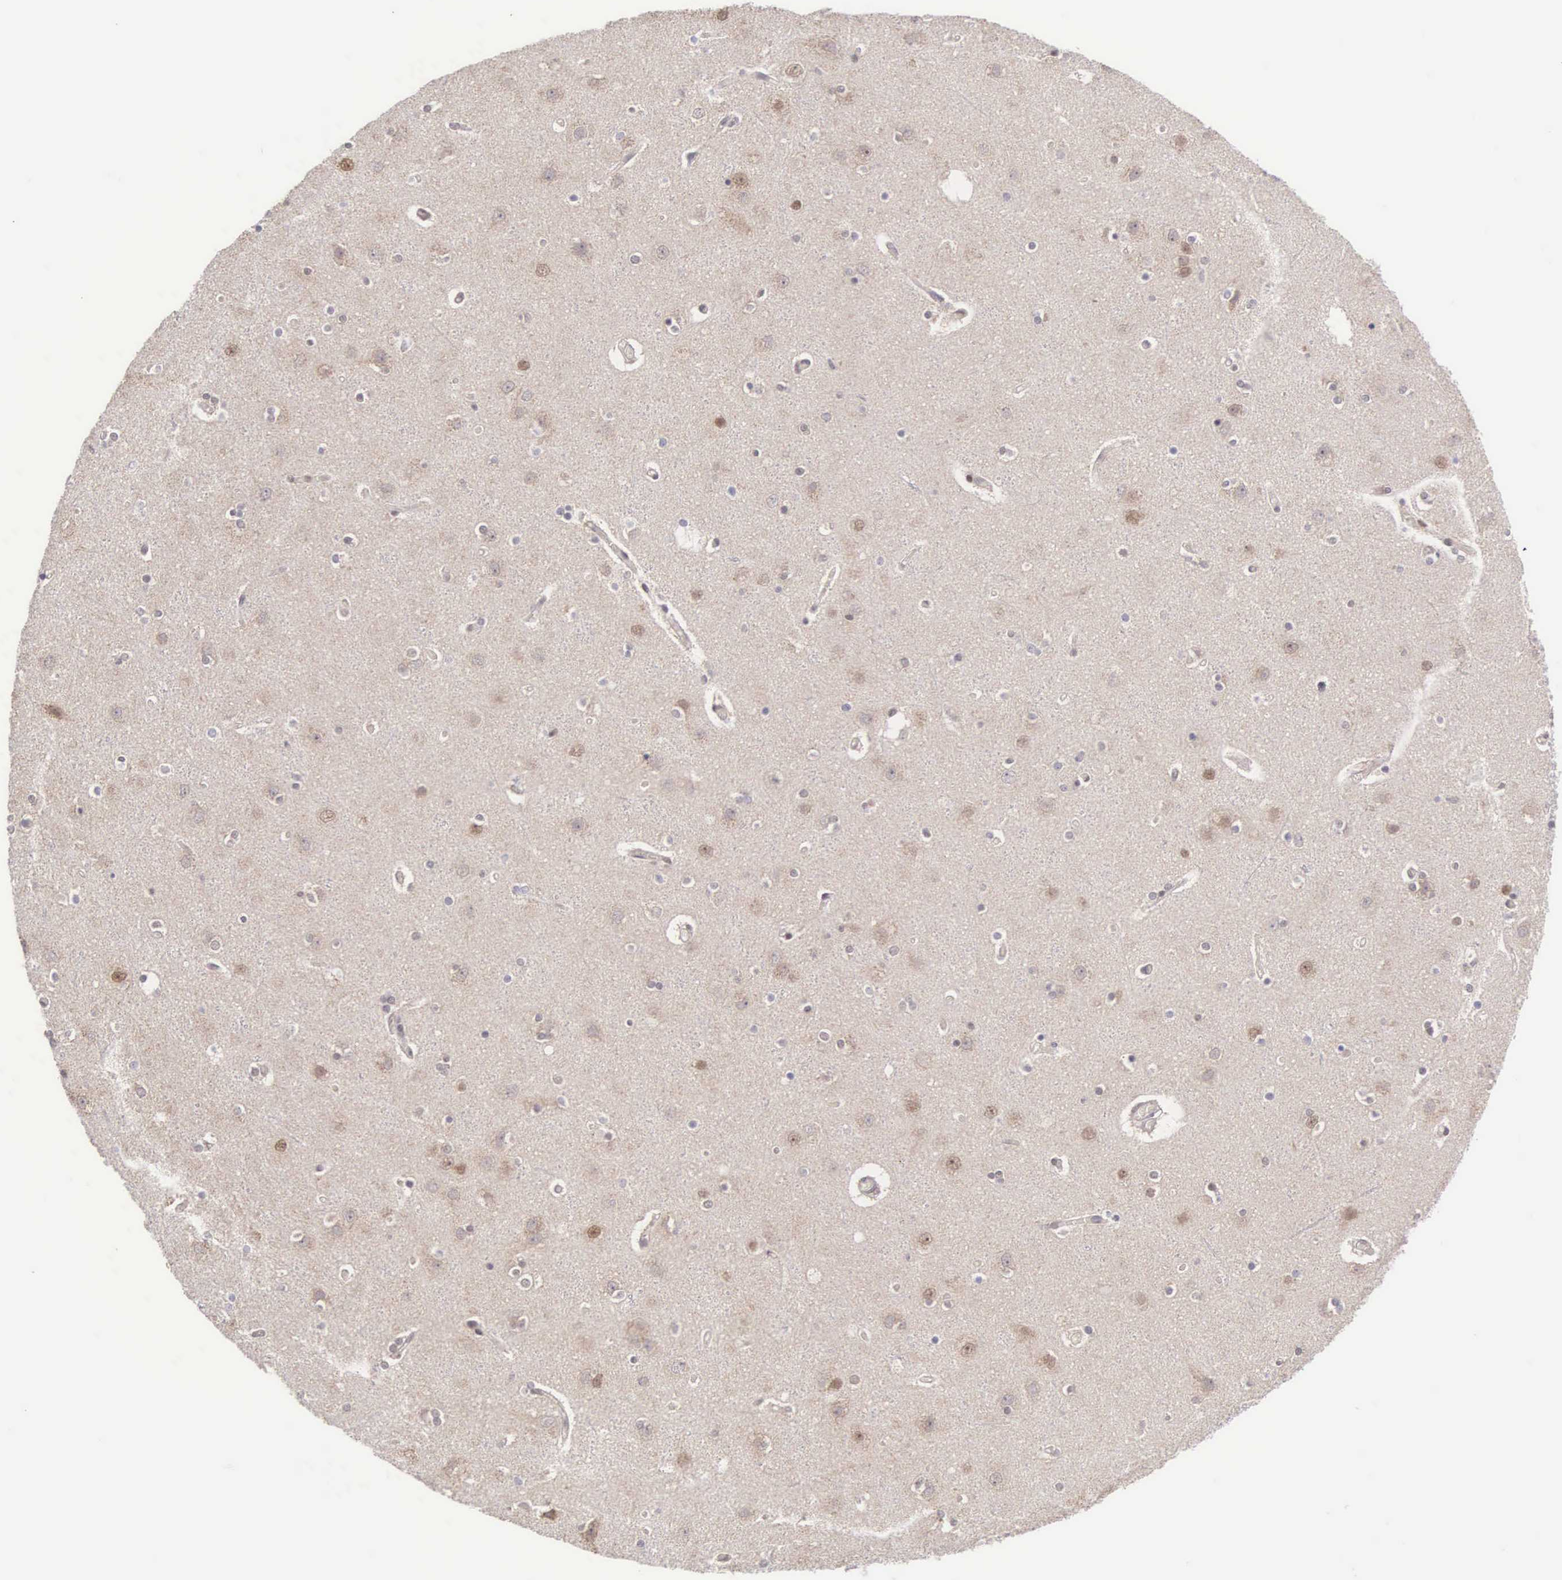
{"staining": {"intensity": "negative", "quantity": "none", "location": "none"}, "tissue": "cerebral cortex", "cell_type": "Endothelial cells", "image_type": "normal", "snomed": [{"axis": "morphology", "description": "Normal tissue, NOS"}, {"axis": "topography", "description": "Cerebral cortex"}], "caption": "A high-resolution photomicrograph shows immunohistochemistry (IHC) staining of benign cerebral cortex, which reveals no significant staining in endothelial cells.", "gene": "CCDC117", "patient": {"sex": "female", "age": 54}}